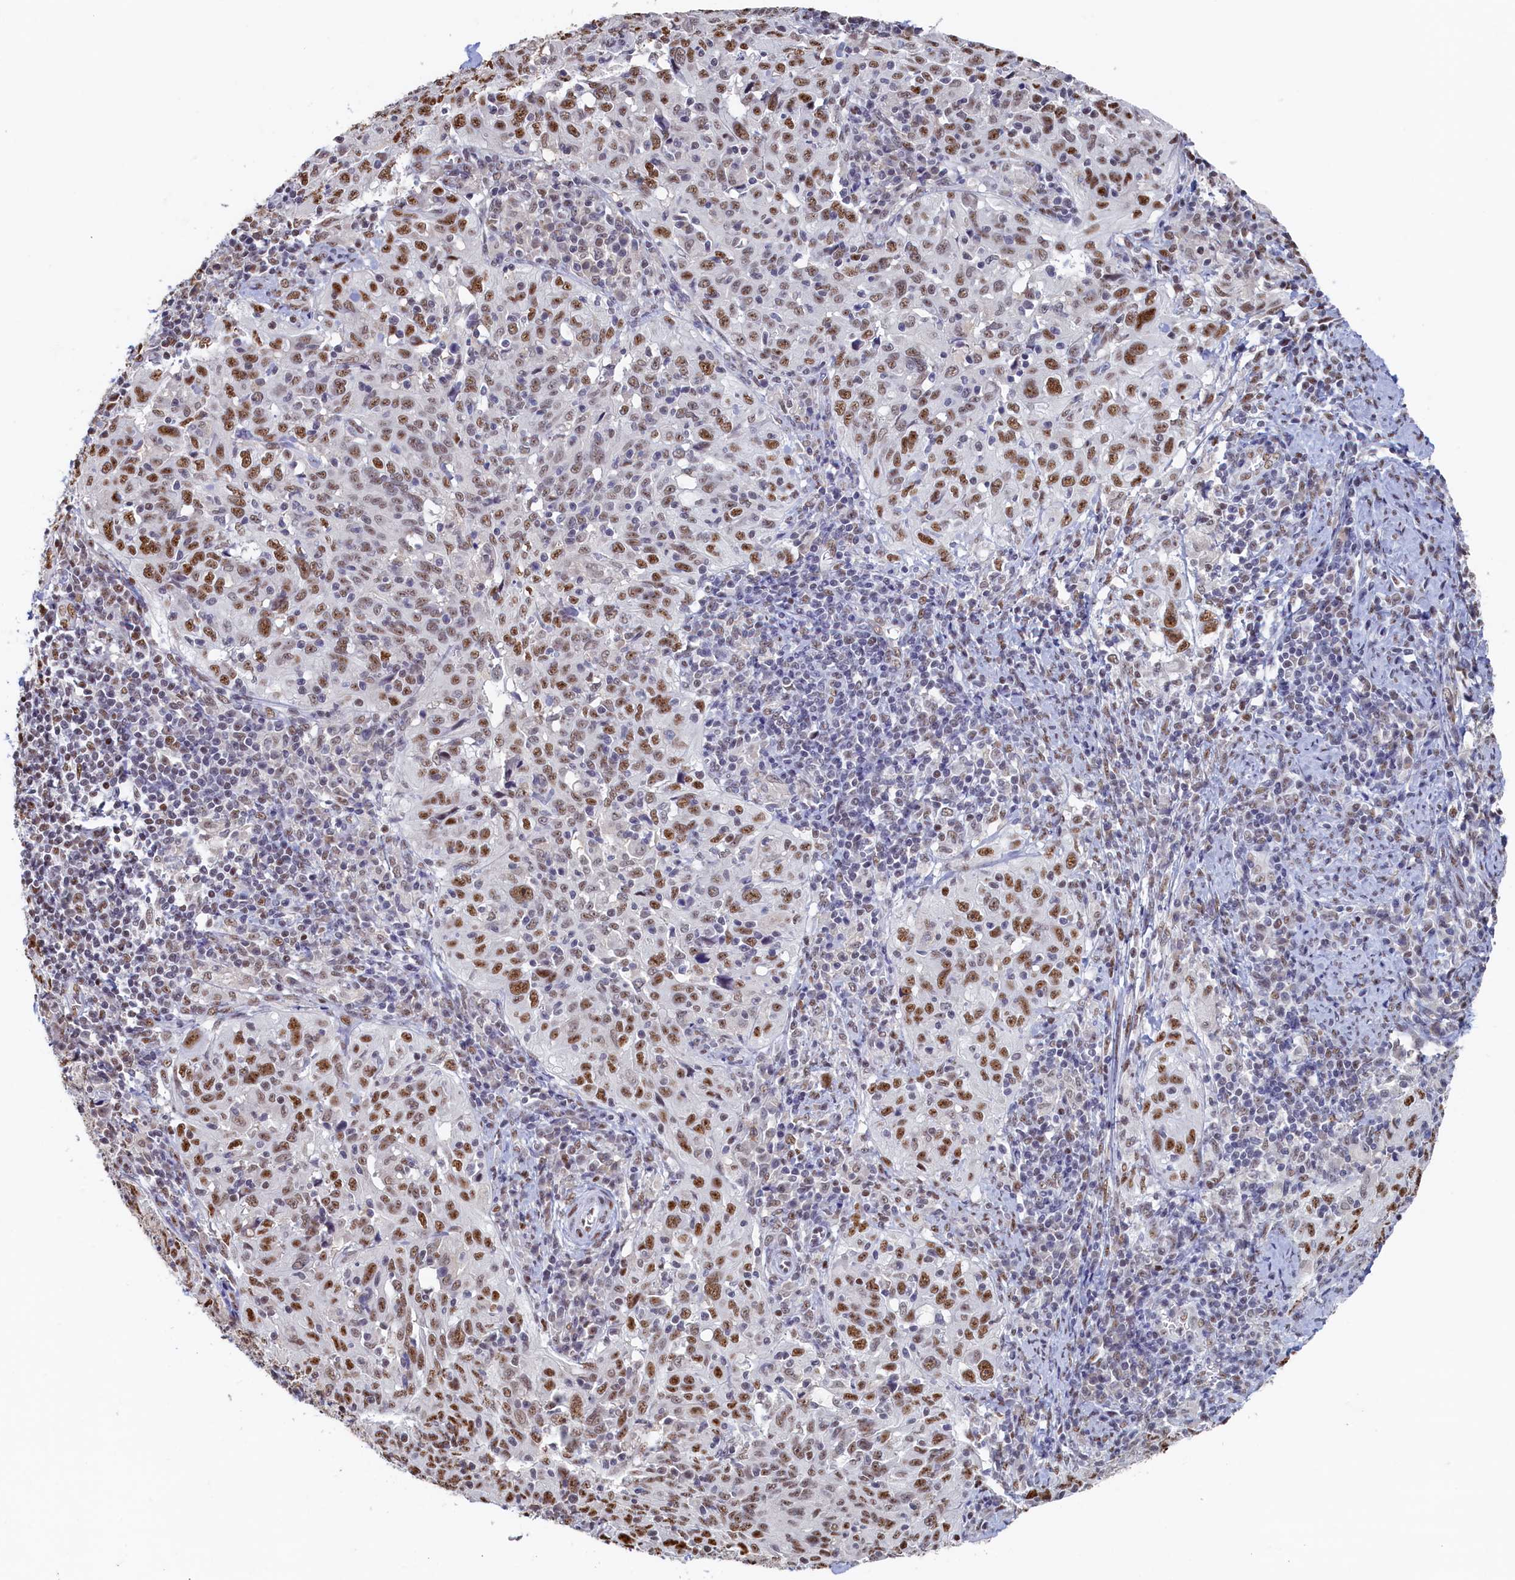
{"staining": {"intensity": "moderate", "quantity": ">75%", "location": "nuclear"}, "tissue": "cervical cancer", "cell_type": "Tumor cells", "image_type": "cancer", "snomed": [{"axis": "morphology", "description": "Normal tissue, NOS"}, {"axis": "morphology", "description": "Squamous cell carcinoma, NOS"}, {"axis": "topography", "description": "Cervix"}], "caption": "Protein analysis of cervical cancer tissue reveals moderate nuclear expression in approximately >75% of tumor cells. The staining is performed using DAB brown chromogen to label protein expression. The nuclei are counter-stained blue using hematoxylin.", "gene": "MOSPD3", "patient": {"sex": "female", "age": 31}}